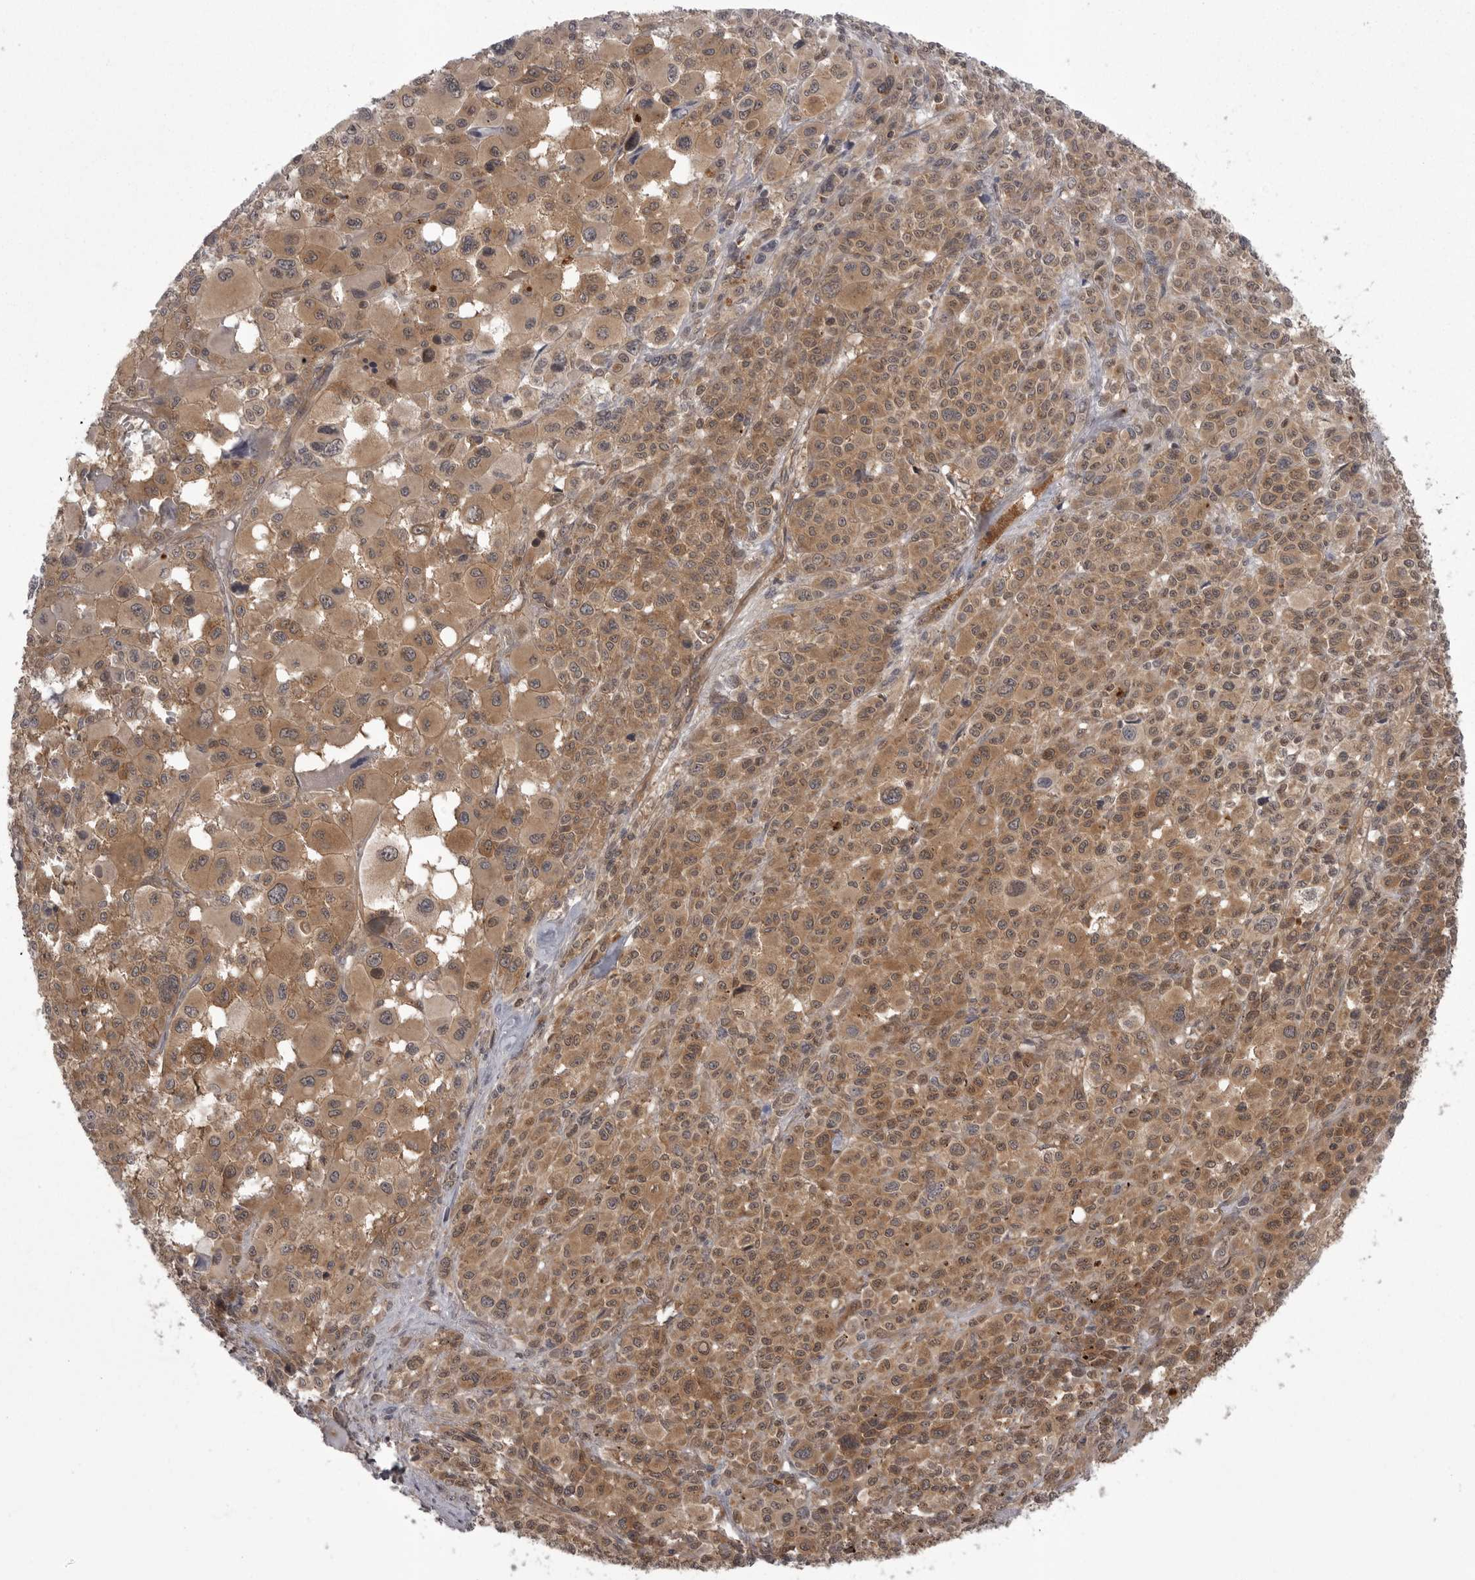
{"staining": {"intensity": "moderate", "quantity": ">75%", "location": "cytoplasmic/membranous"}, "tissue": "melanoma", "cell_type": "Tumor cells", "image_type": "cancer", "snomed": [{"axis": "morphology", "description": "Malignant melanoma, Metastatic site"}, {"axis": "topography", "description": "Skin"}], "caption": "An IHC image of neoplastic tissue is shown. Protein staining in brown labels moderate cytoplasmic/membranous positivity in melanoma within tumor cells.", "gene": "STK24", "patient": {"sex": "female", "age": 74}}